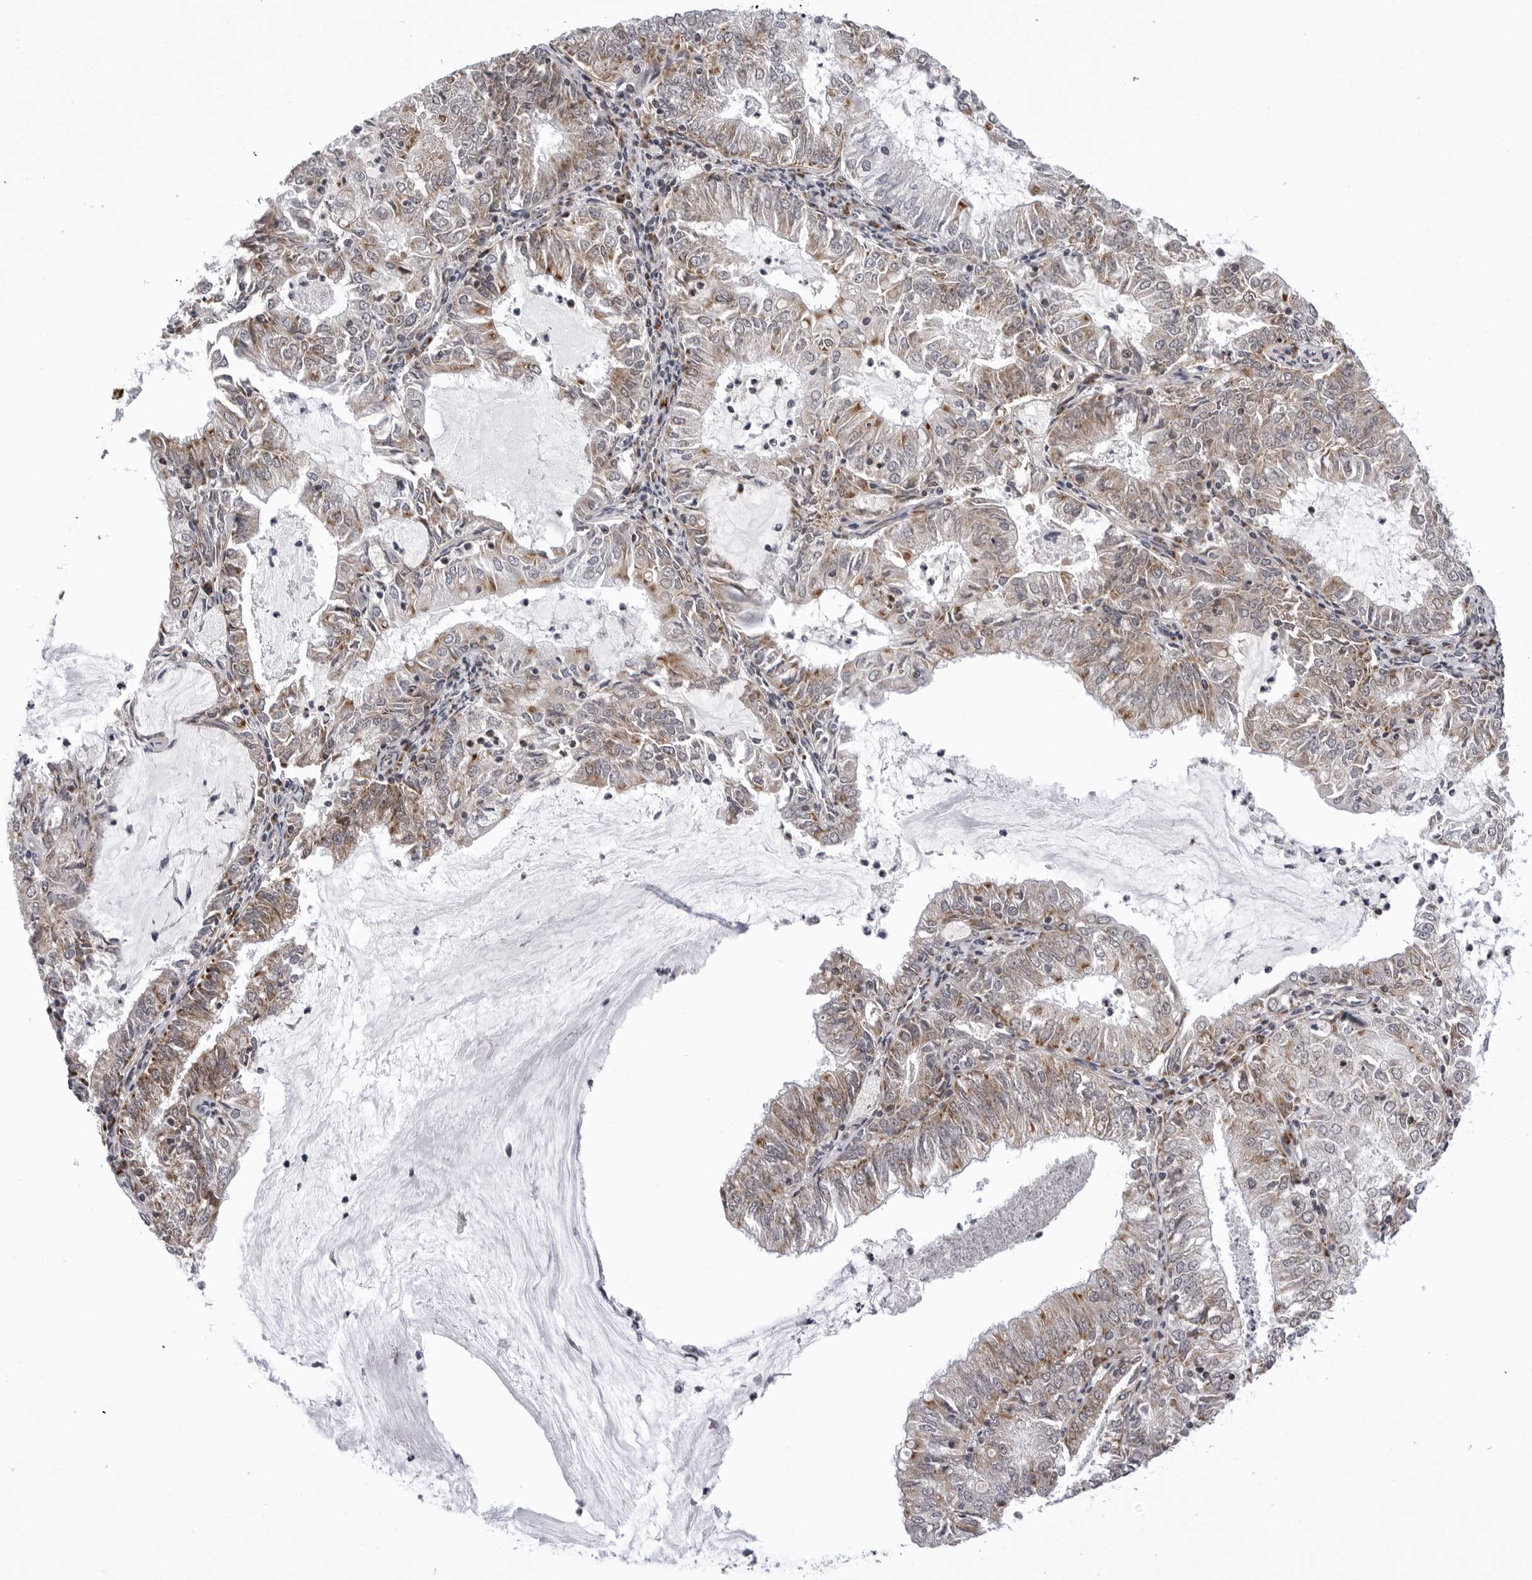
{"staining": {"intensity": "moderate", "quantity": ">75%", "location": "cytoplasmic/membranous"}, "tissue": "endometrial cancer", "cell_type": "Tumor cells", "image_type": "cancer", "snomed": [{"axis": "morphology", "description": "Adenocarcinoma, NOS"}, {"axis": "topography", "description": "Endometrium"}], "caption": "The micrograph shows a brown stain indicating the presence of a protein in the cytoplasmic/membranous of tumor cells in adenocarcinoma (endometrial). The protein of interest is shown in brown color, while the nuclei are stained blue.", "gene": "CDK20", "patient": {"sex": "female", "age": 57}}